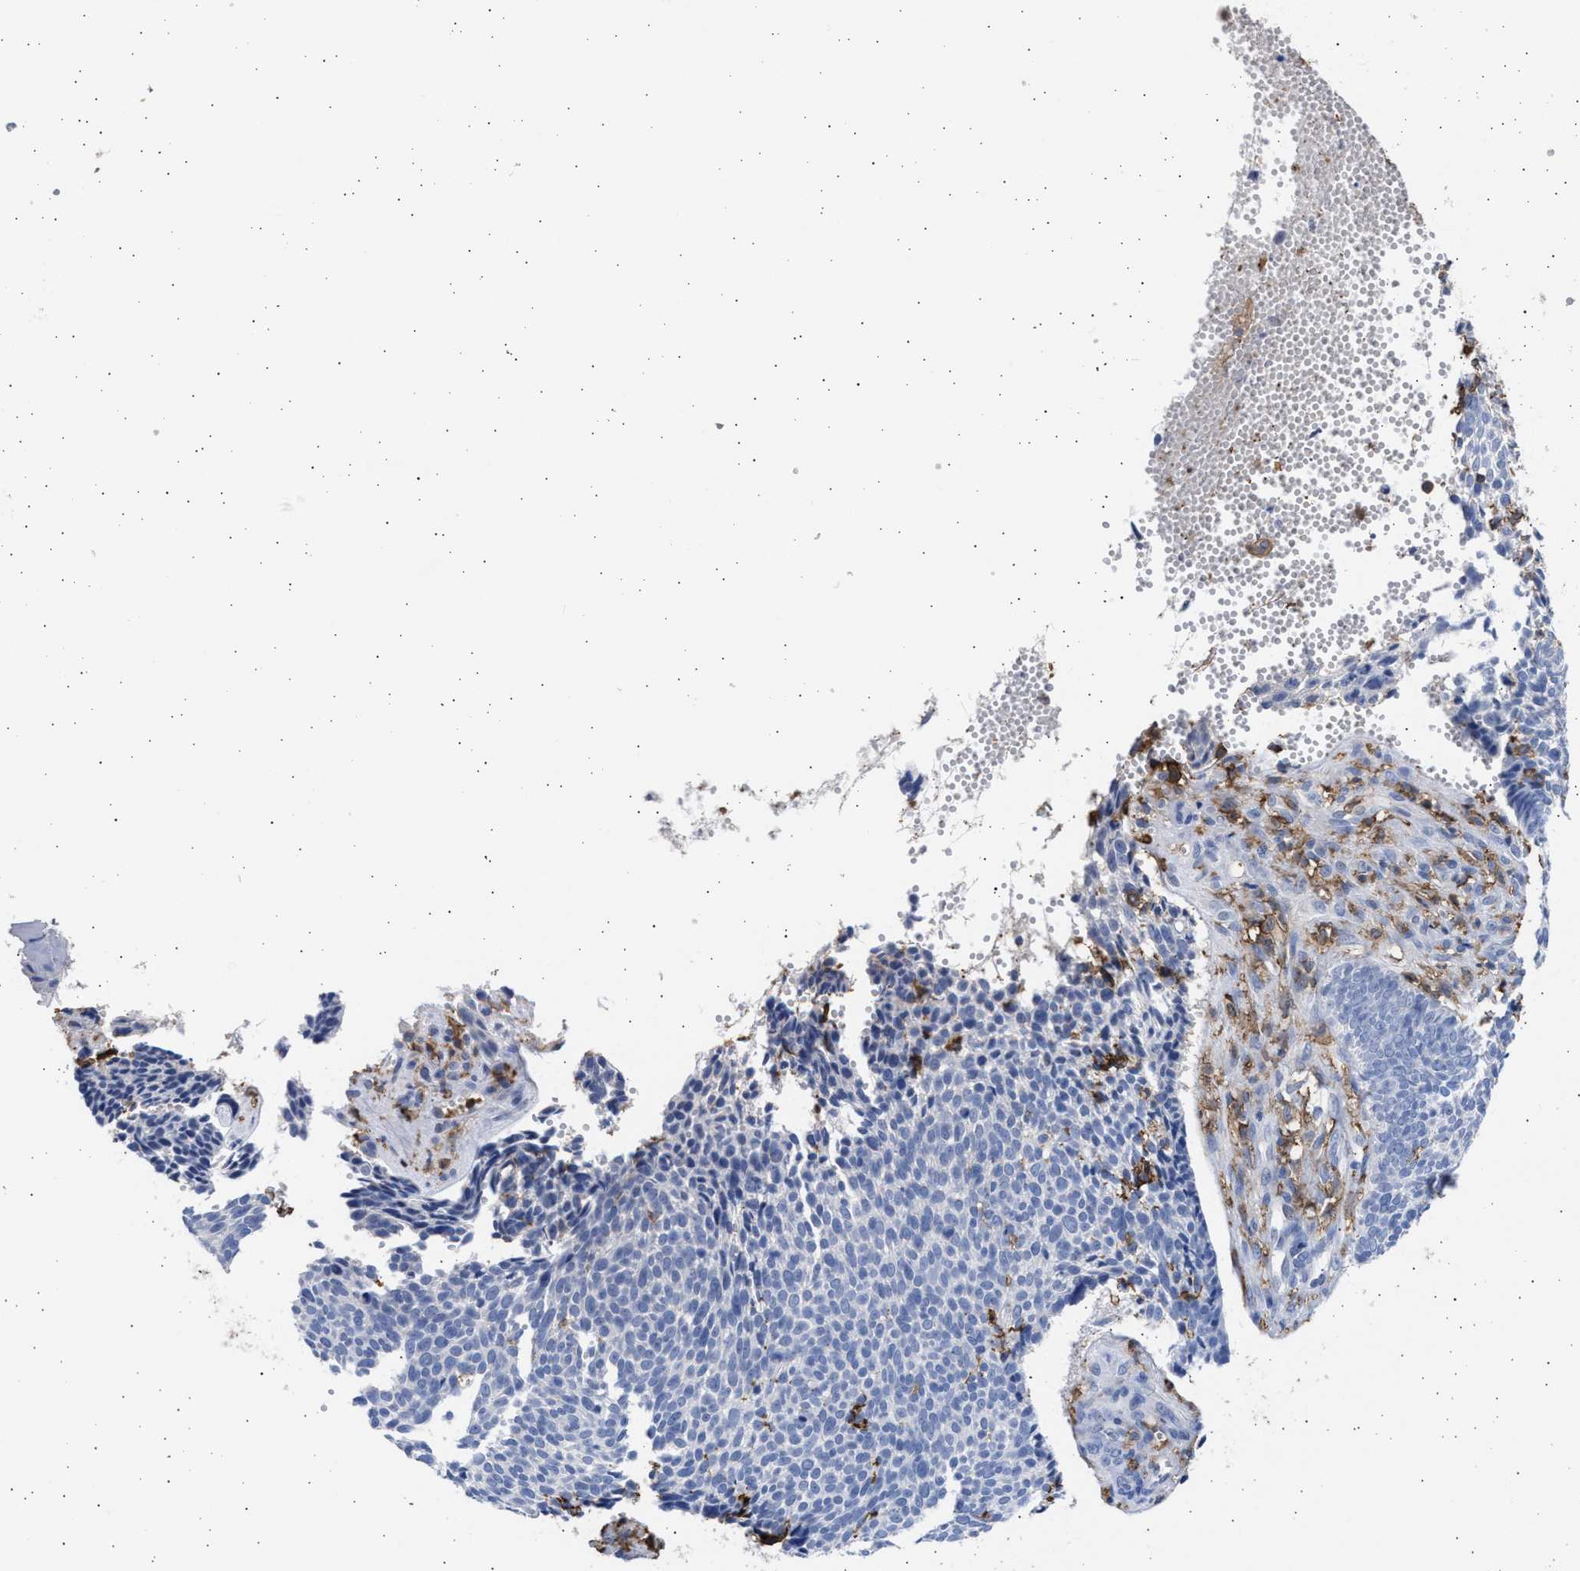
{"staining": {"intensity": "negative", "quantity": "none", "location": "none"}, "tissue": "skin cancer", "cell_type": "Tumor cells", "image_type": "cancer", "snomed": [{"axis": "morphology", "description": "Basal cell carcinoma"}, {"axis": "topography", "description": "Skin"}], "caption": "Histopathology image shows no protein expression in tumor cells of skin cancer (basal cell carcinoma) tissue. (Immunohistochemistry (ihc), brightfield microscopy, high magnification).", "gene": "FCER1A", "patient": {"sex": "male", "age": 84}}